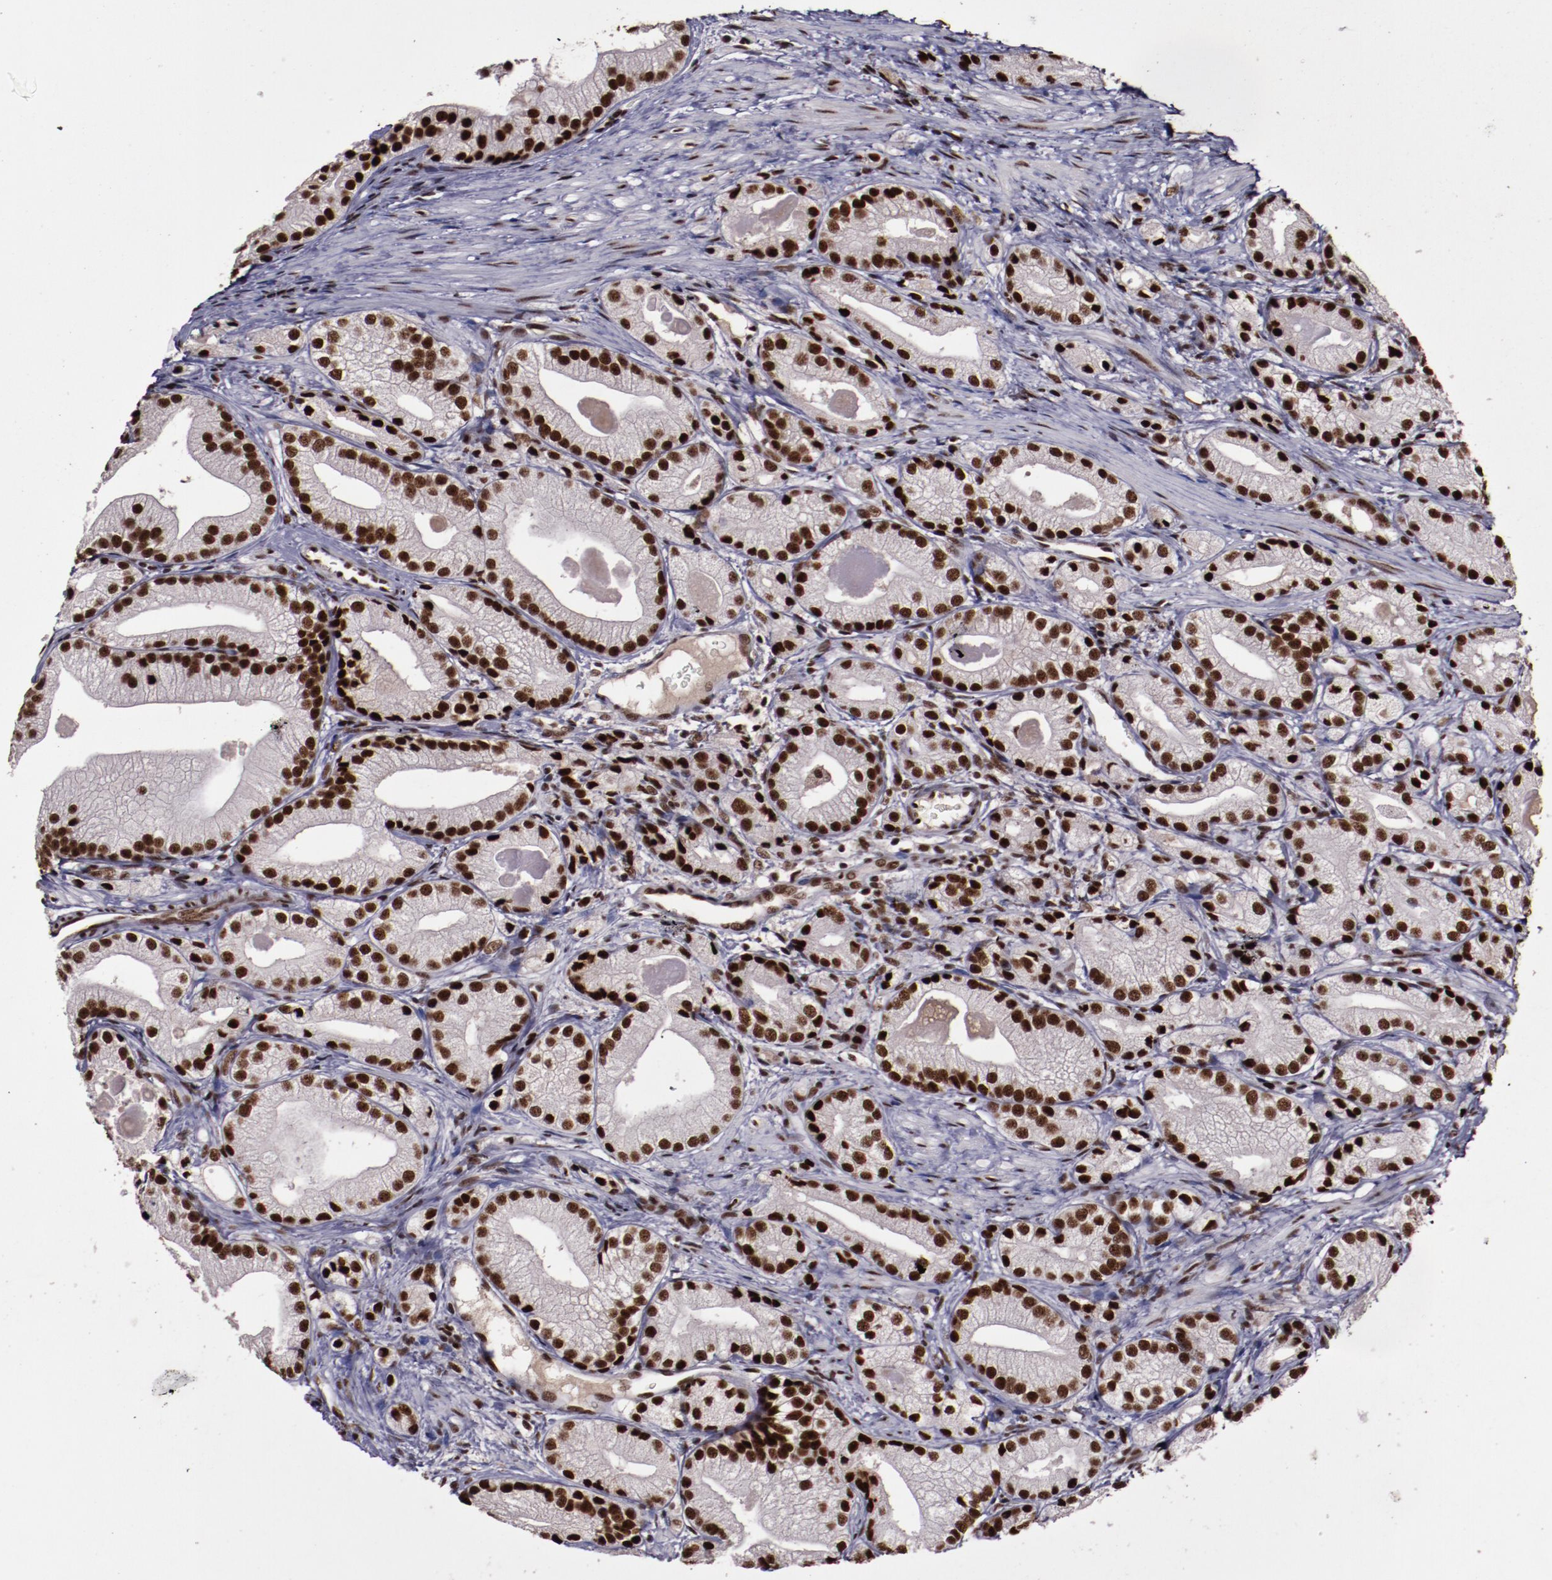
{"staining": {"intensity": "strong", "quantity": ">75%", "location": "nuclear"}, "tissue": "prostate cancer", "cell_type": "Tumor cells", "image_type": "cancer", "snomed": [{"axis": "morphology", "description": "Adenocarcinoma, Low grade"}, {"axis": "topography", "description": "Prostate"}], "caption": "IHC (DAB) staining of human prostate low-grade adenocarcinoma exhibits strong nuclear protein expression in approximately >75% of tumor cells.", "gene": "ERH", "patient": {"sex": "male", "age": 69}}